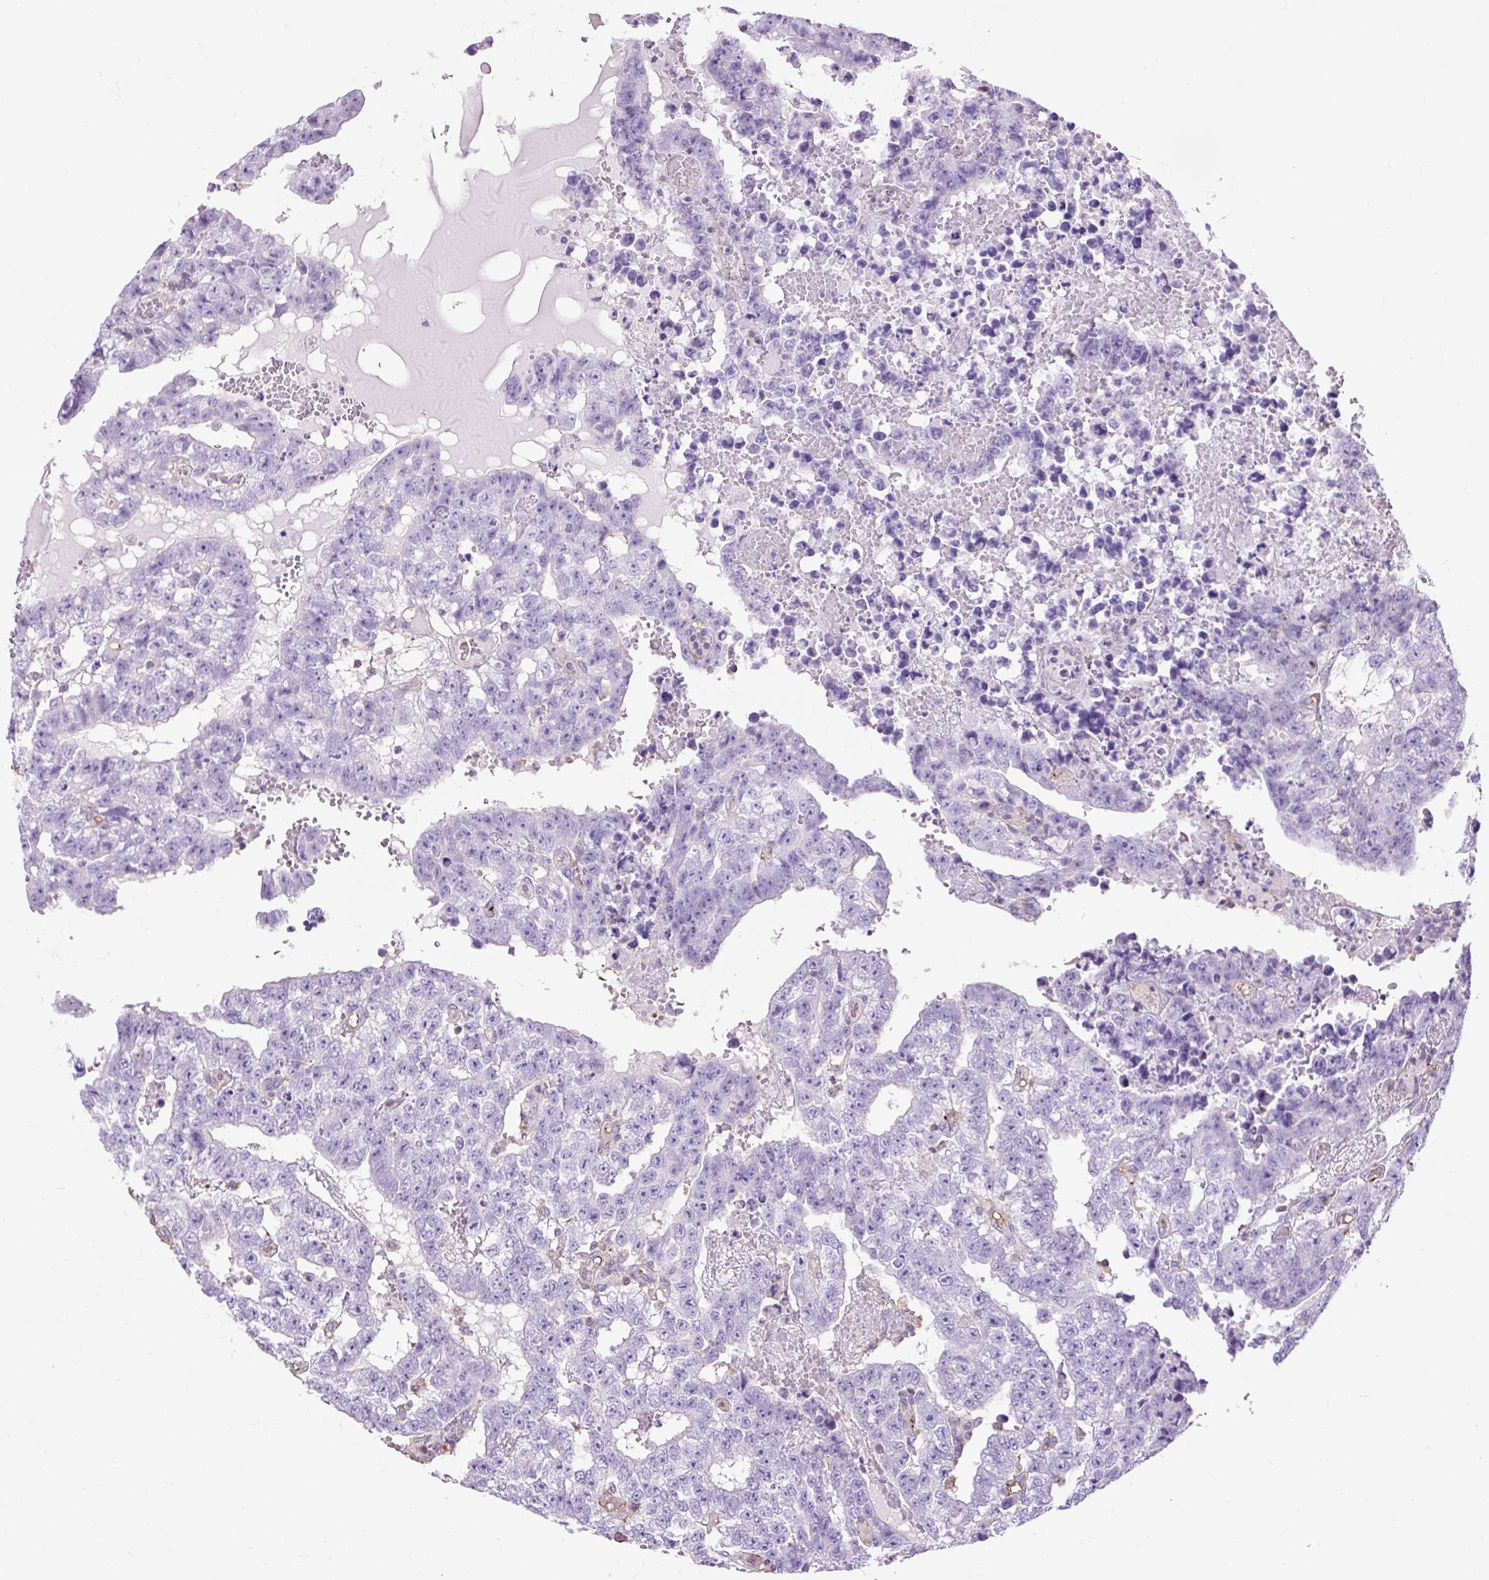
{"staining": {"intensity": "negative", "quantity": "none", "location": "none"}, "tissue": "testis cancer", "cell_type": "Tumor cells", "image_type": "cancer", "snomed": [{"axis": "morphology", "description": "Carcinoma, Embryonal, NOS"}, {"axis": "topography", "description": "Testis"}], "caption": "Protein analysis of embryonal carcinoma (testis) shows no significant expression in tumor cells.", "gene": "OR10A7", "patient": {"sex": "male", "age": 25}}